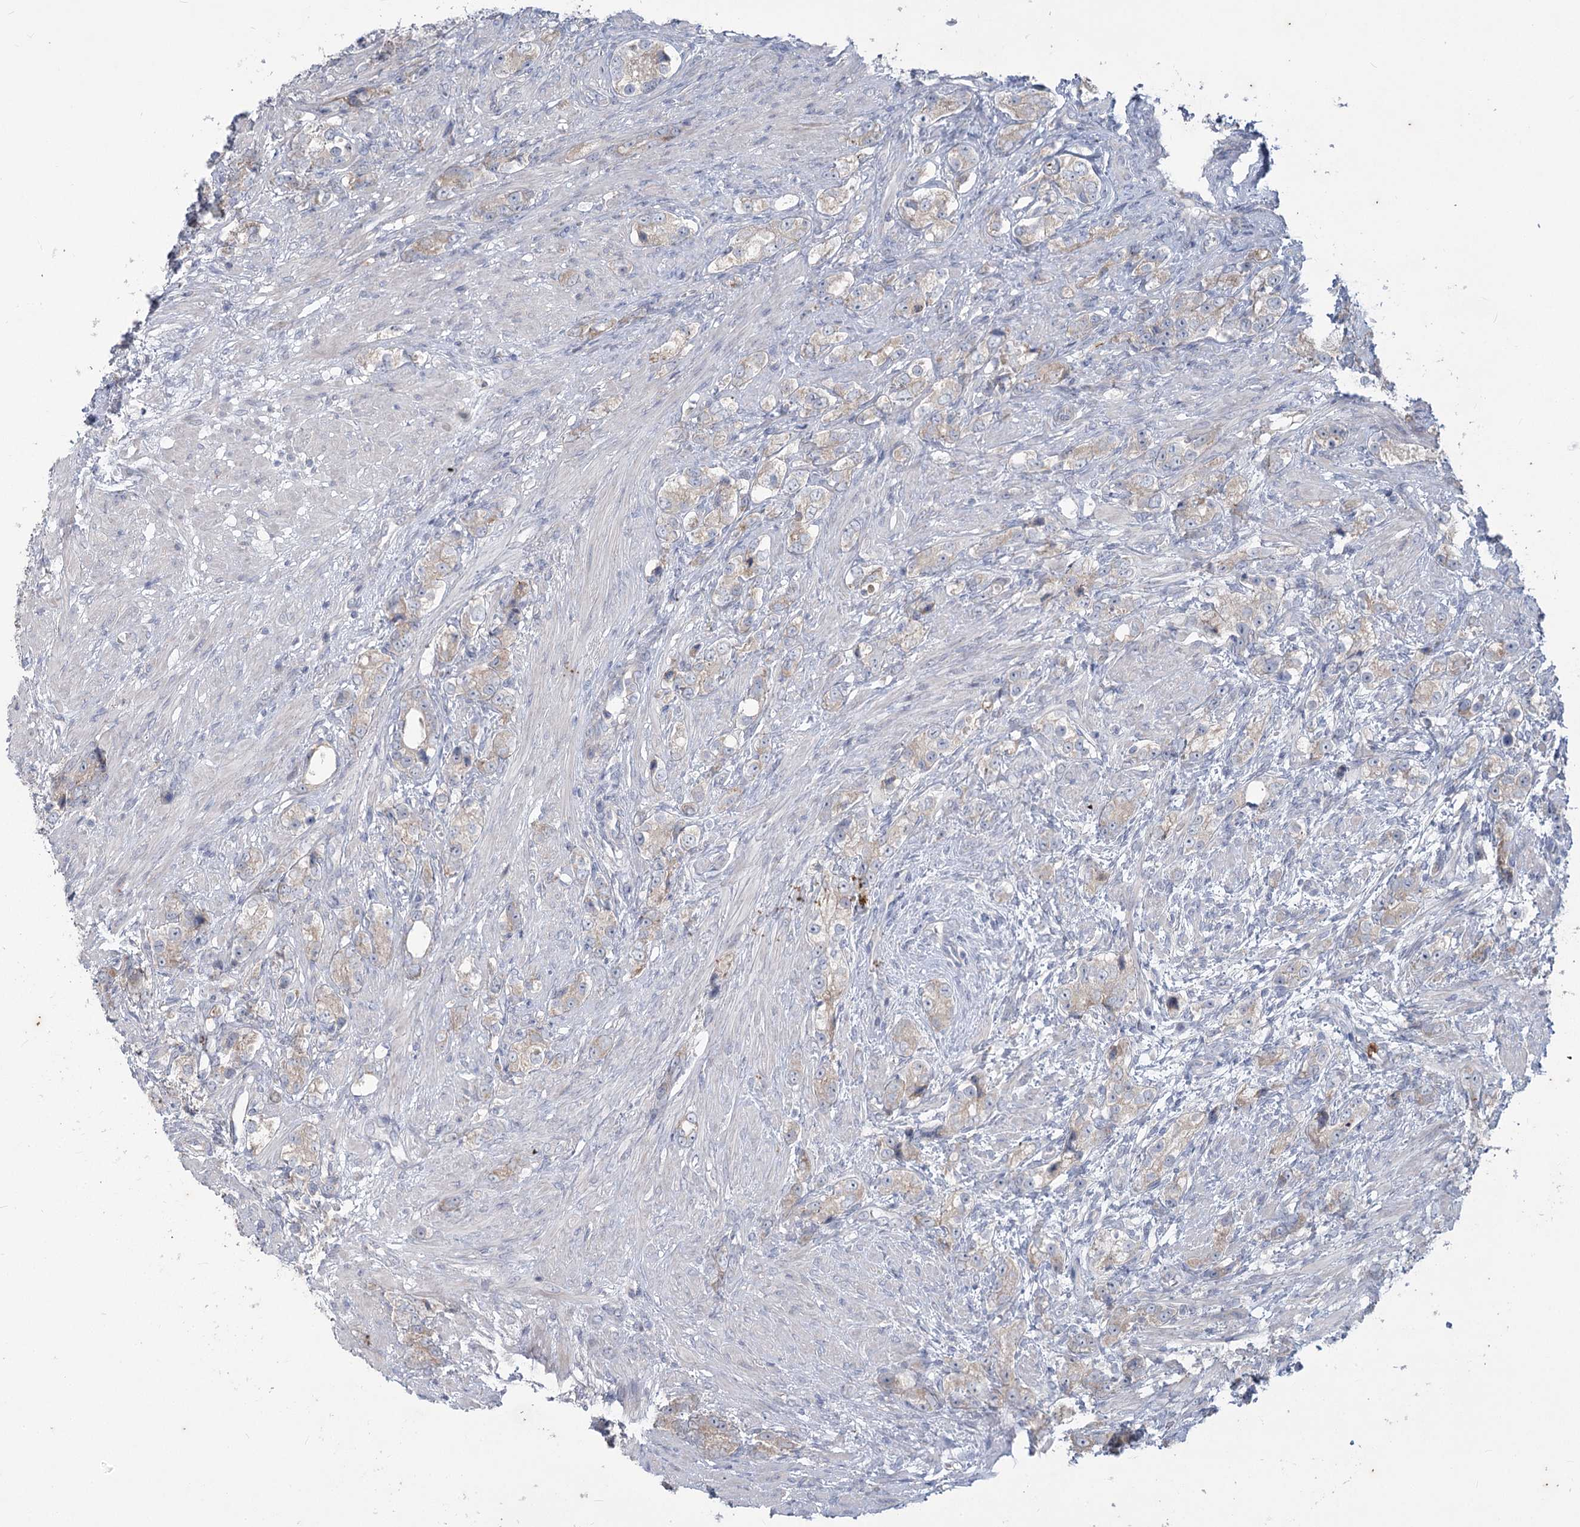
{"staining": {"intensity": "weak", "quantity": "<25%", "location": "cytoplasmic/membranous"}, "tissue": "prostate cancer", "cell_type": "Tumor cells", "image_type": "cancer", "snomed": [{"axis": "morphology", "description": "Adenocarcinoma, High grade"}, {"axis": "topography", "description": "Prostate"}], "caption": "This is an immunohistochemistry (IHC) histopathology image of human prostate cancer (high-grade adenocarcinoma). There is no expression in tumor cells.", "gene": "PLA2G12A", "patient": {"sex": "male", "age": 63}}